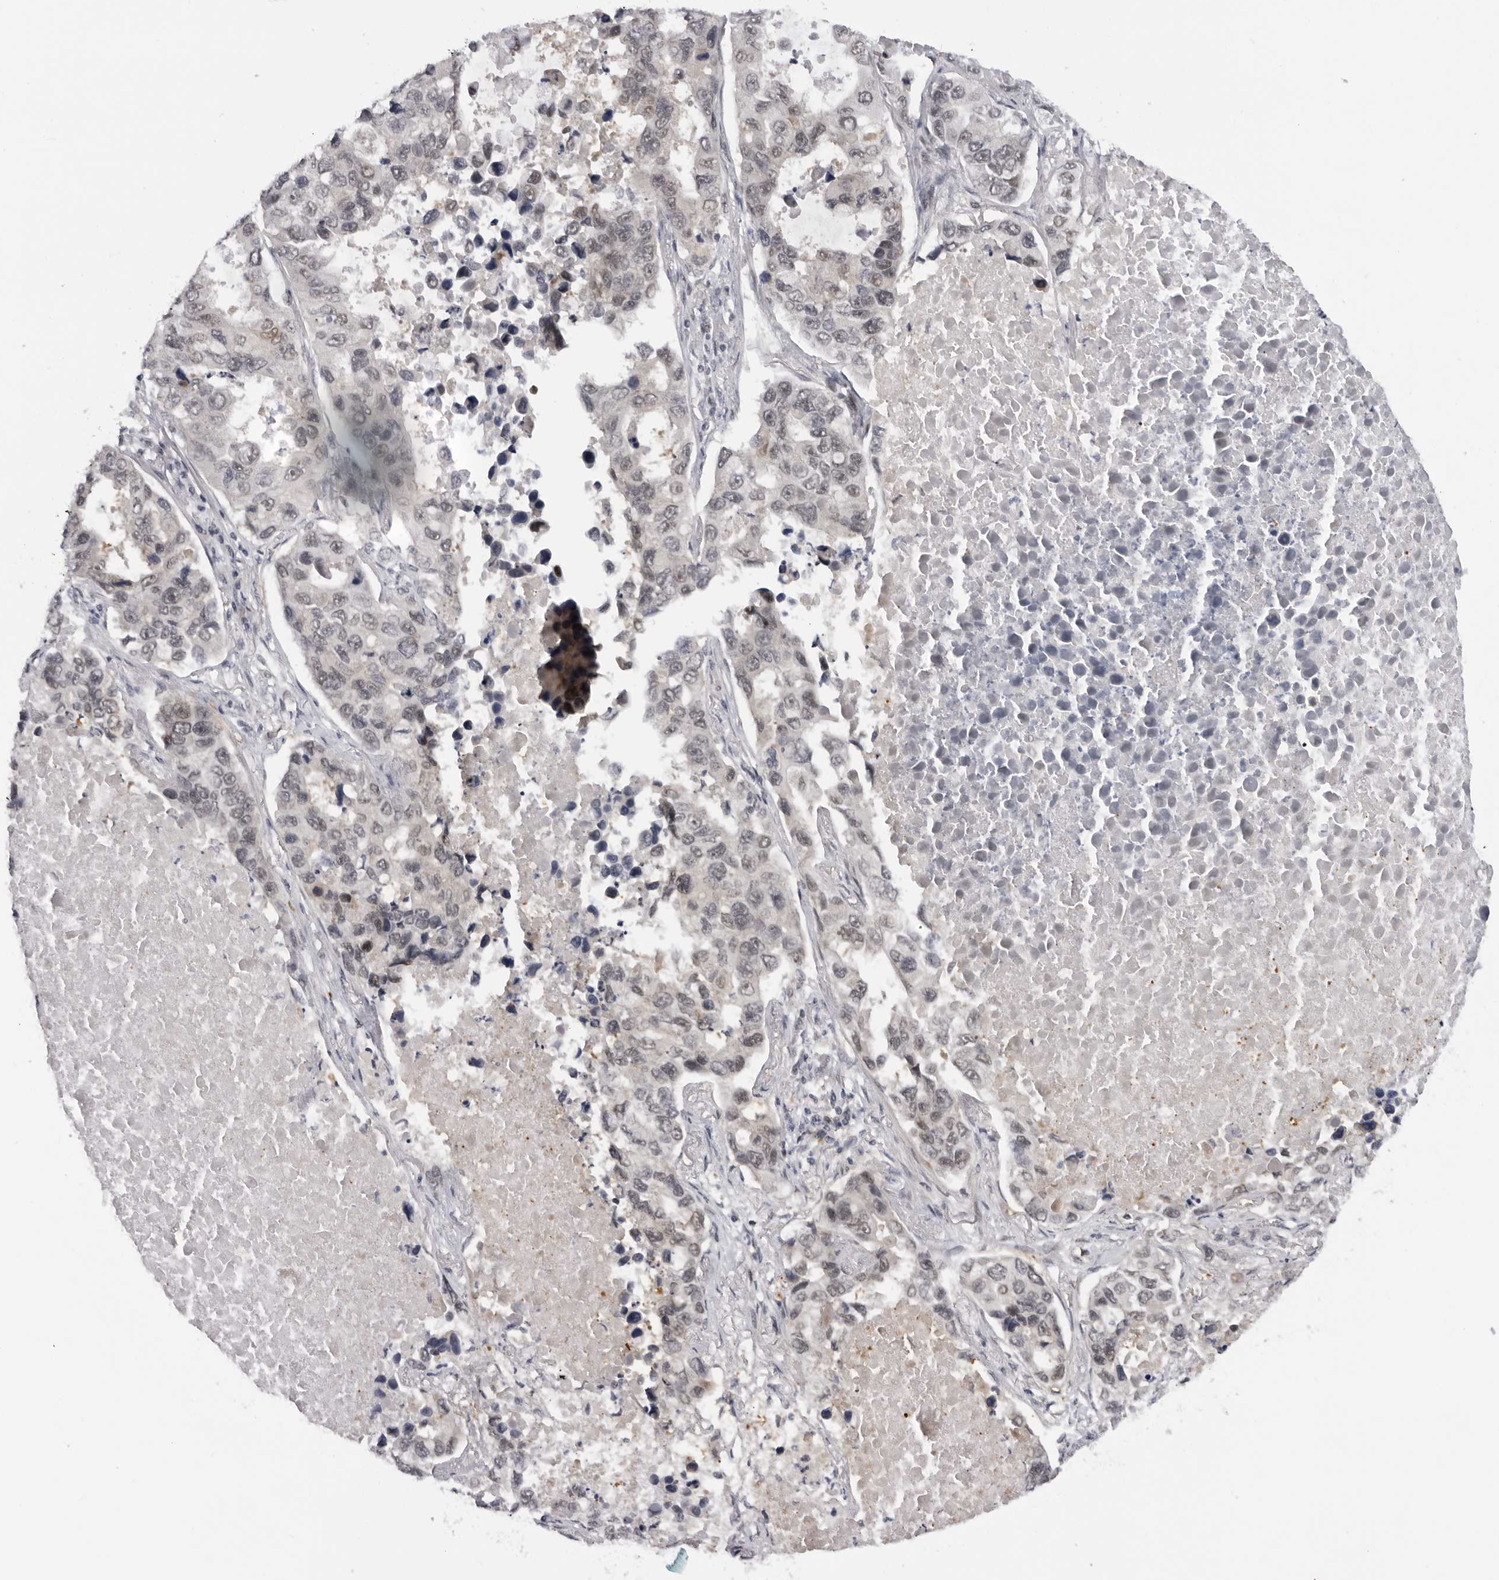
{"staining": {"intensity": "weak", "quantity": "25%-75%", "location": "nuclear"}, "tissue": "lung cancer", "cell_type": "Tumor cells", "image_type": "cancer", "snomed": [{"axis": "morphology", "description": "Adenocarcinoma, NOS"}, {"axis": "topography", "description": "Lung"}], "caption": "The histopathology image shows a brown stain indicating the presence of a protein in the nuclear of tumor cells in lung adenocarcinoma.", "gene": "ALPK2", "patient": {"sex": "male", "age": 64}}